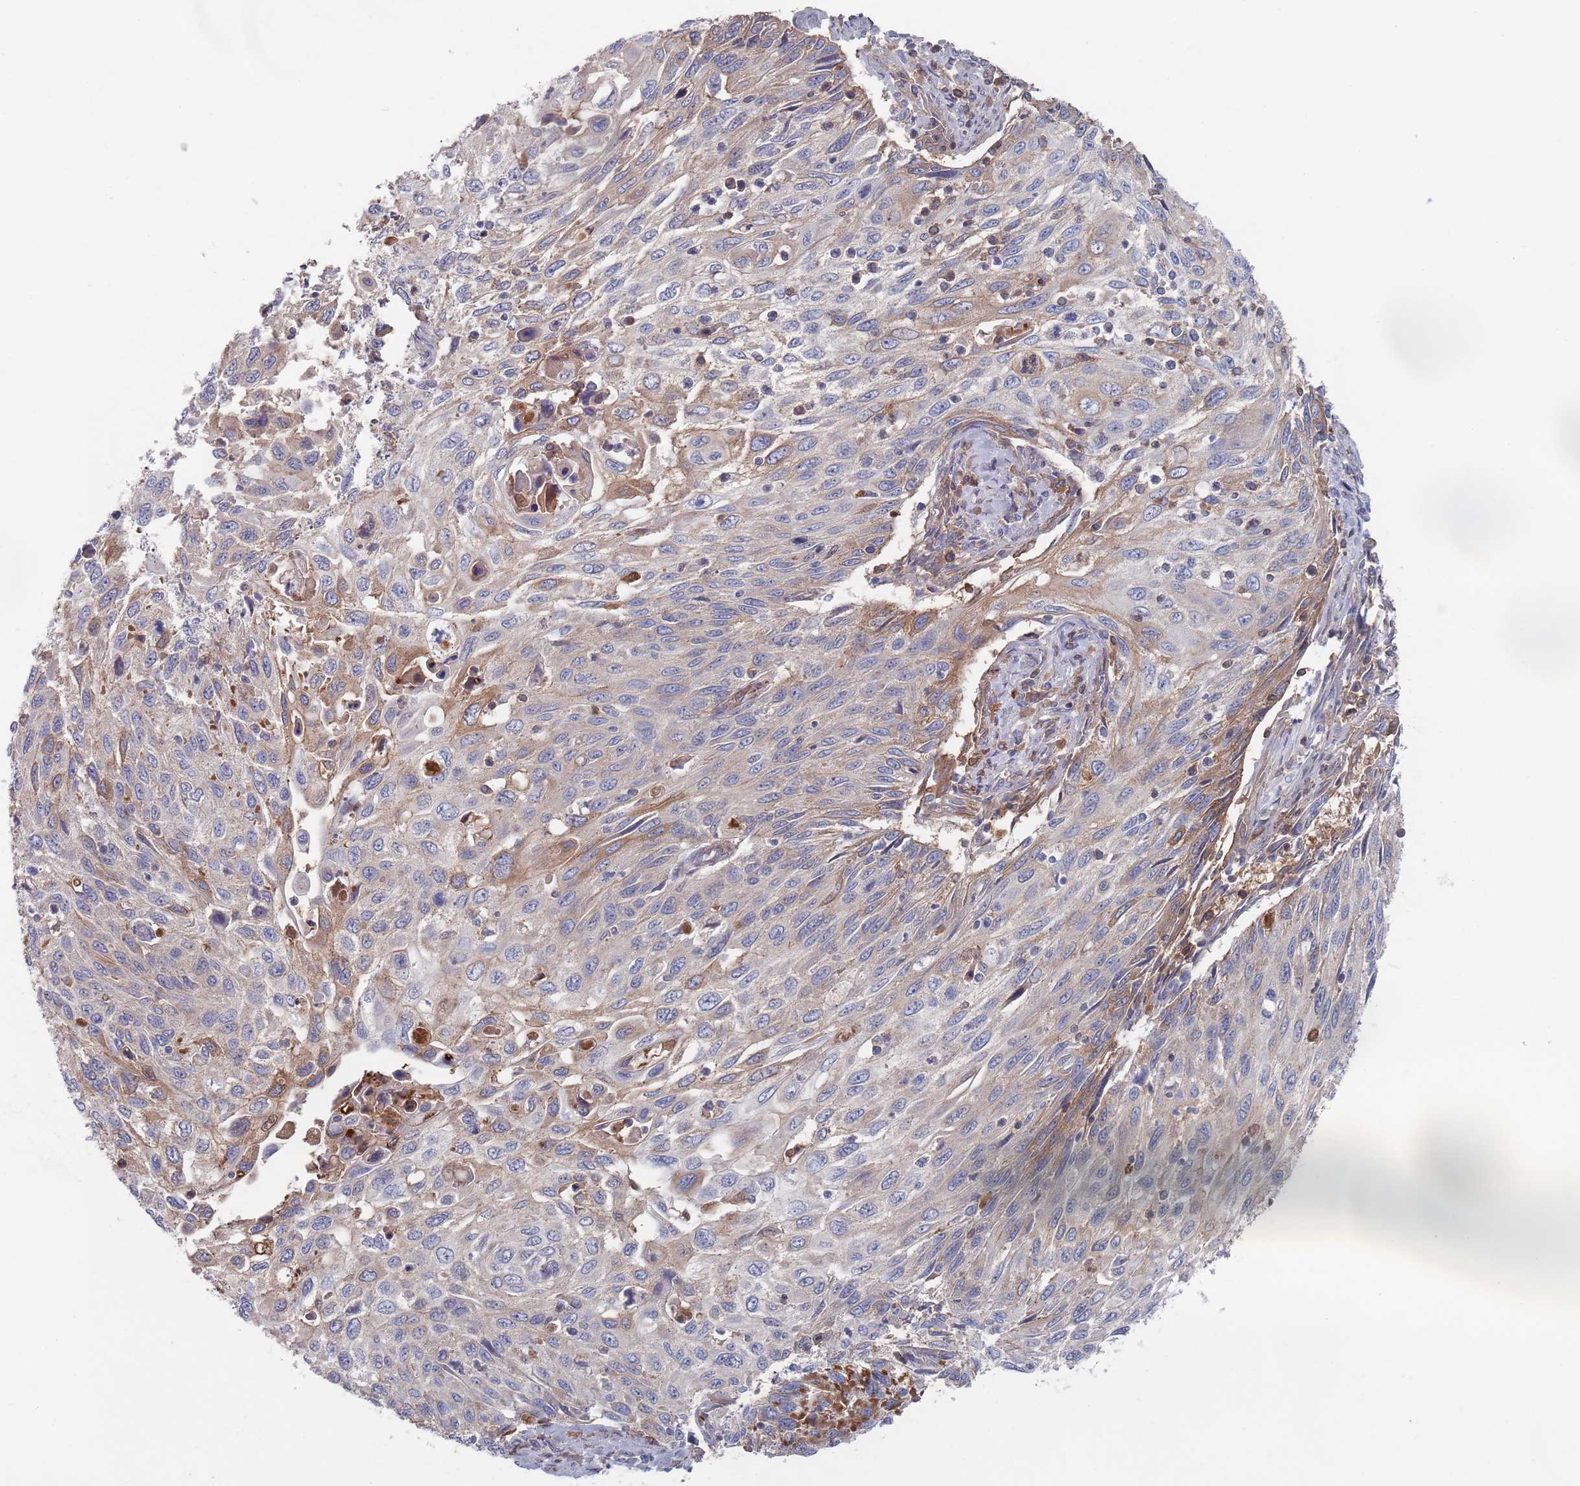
{"staining": {"intensity": "moderate", "quantity": "<25%", "location": "cytoplasmic/membranous"}, "tissue": "cervical cancer", "cell_type": "Tumor cells", "image_type": "cancer", "snomed": [{"axis": "morphology", "description": "Squamous cell carcinoma, NOS"}, {"axis": "topography", "description": "Cervix"}], "caption": "Brown immunohistochemical staining in human cervical squamous cell carcinoma demonstrates moderate cytoplasmic/membranous positivity in about <25% of tumor cells. The protein of interest is stained brown, and the nuclei are stained in blue (DAB (3,3'-diaminobenzidine) IHC with brightfield microscopy, high magnification).", "gene": "PLEKHA4", "patient": {"sex": "female", "age": 70}}